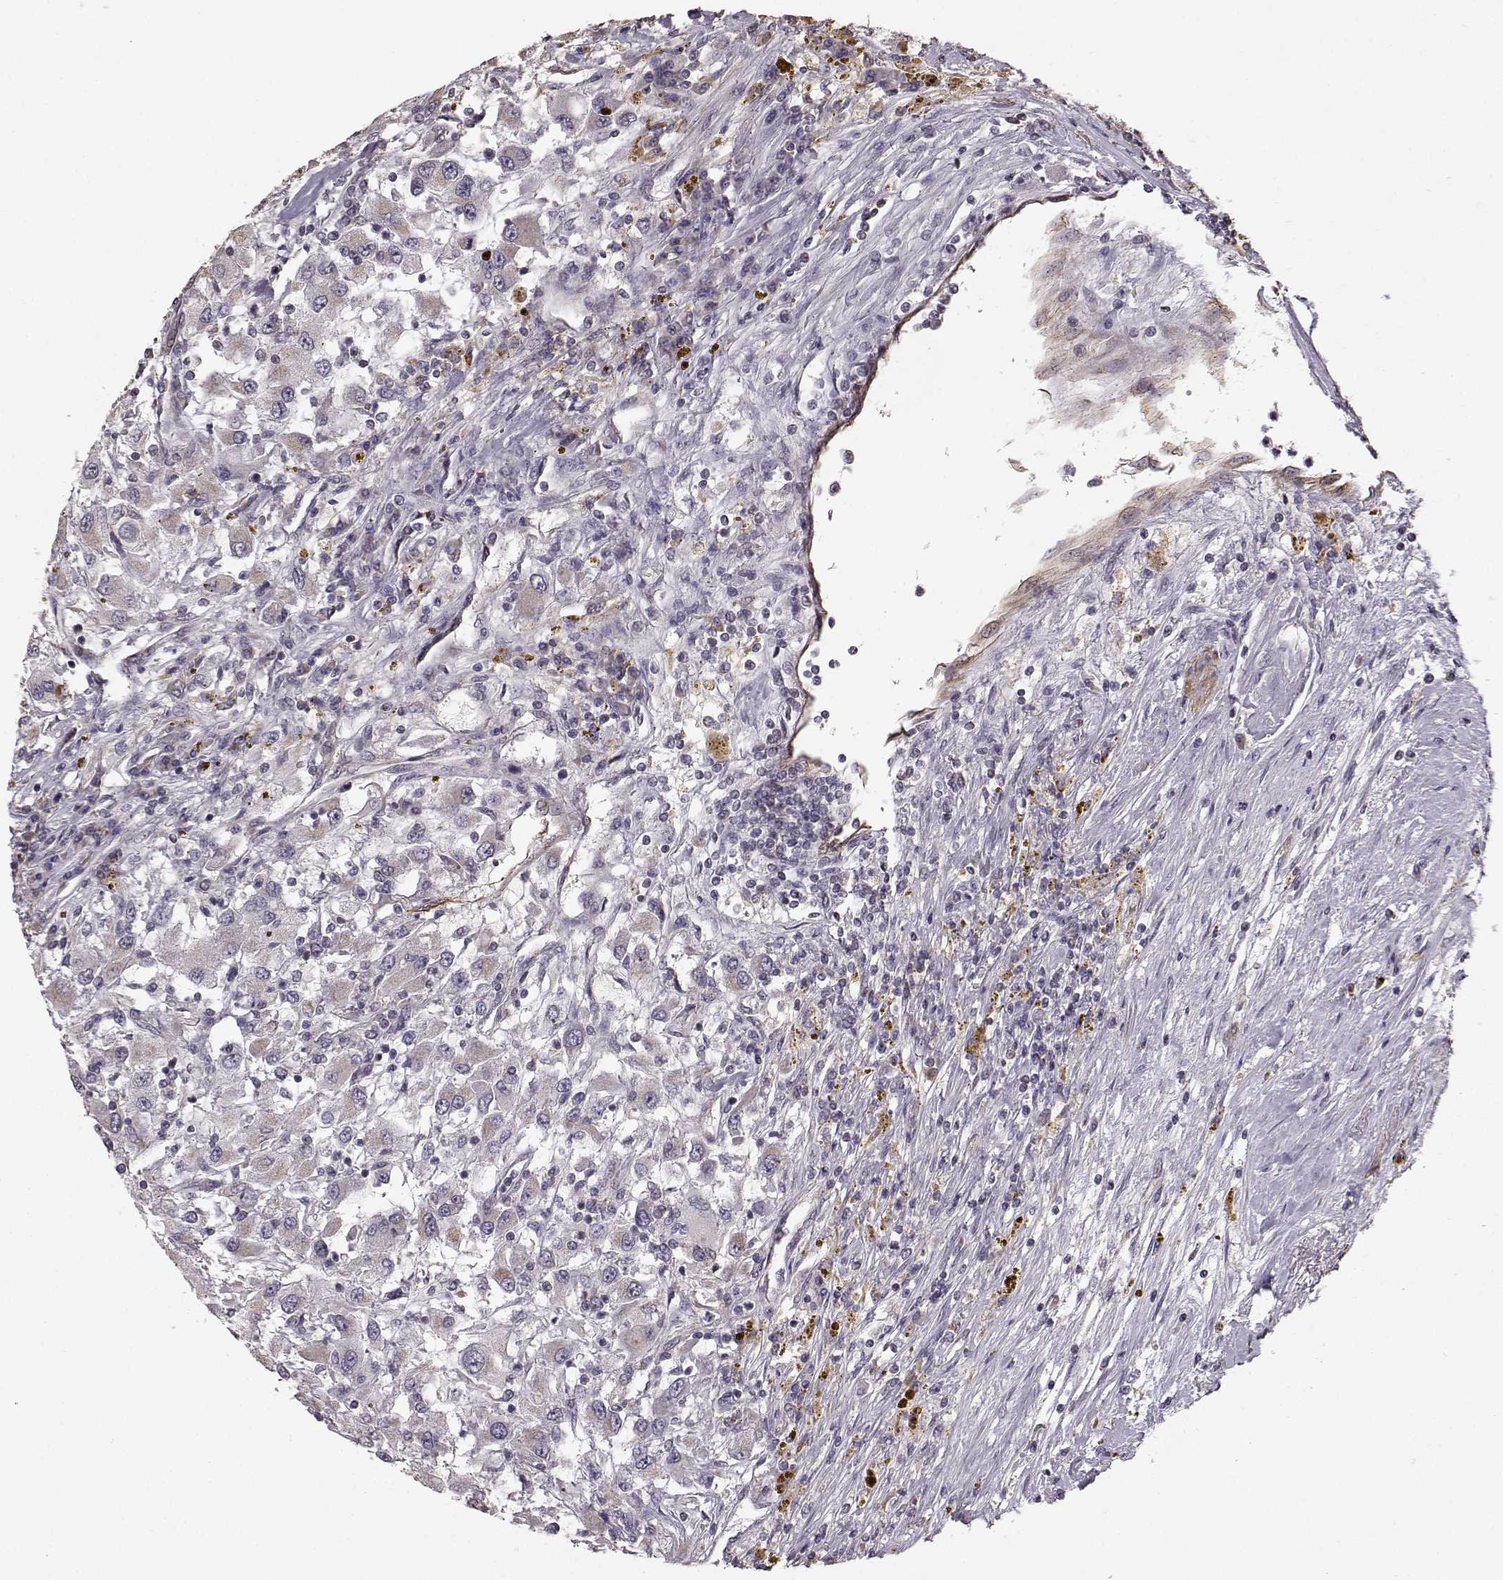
{"staining": {"intensity": "negative", "quantity": "none", "location": "none"}, "tissue": "renal cancer", "cell_type": "Tumor cells", "image_type": "cancer", "snomed": [{"axis": "morphology", "description": "Adenocarcinoma, NOS"}, {"axis": "topography", "description": "Kidney"}], "caption": "Tumor cells are negative for protein expression in human renal cancer (adenocarcinoma).", "gene": "BACH2", "patient": {"sex": "female", "age": 67}}